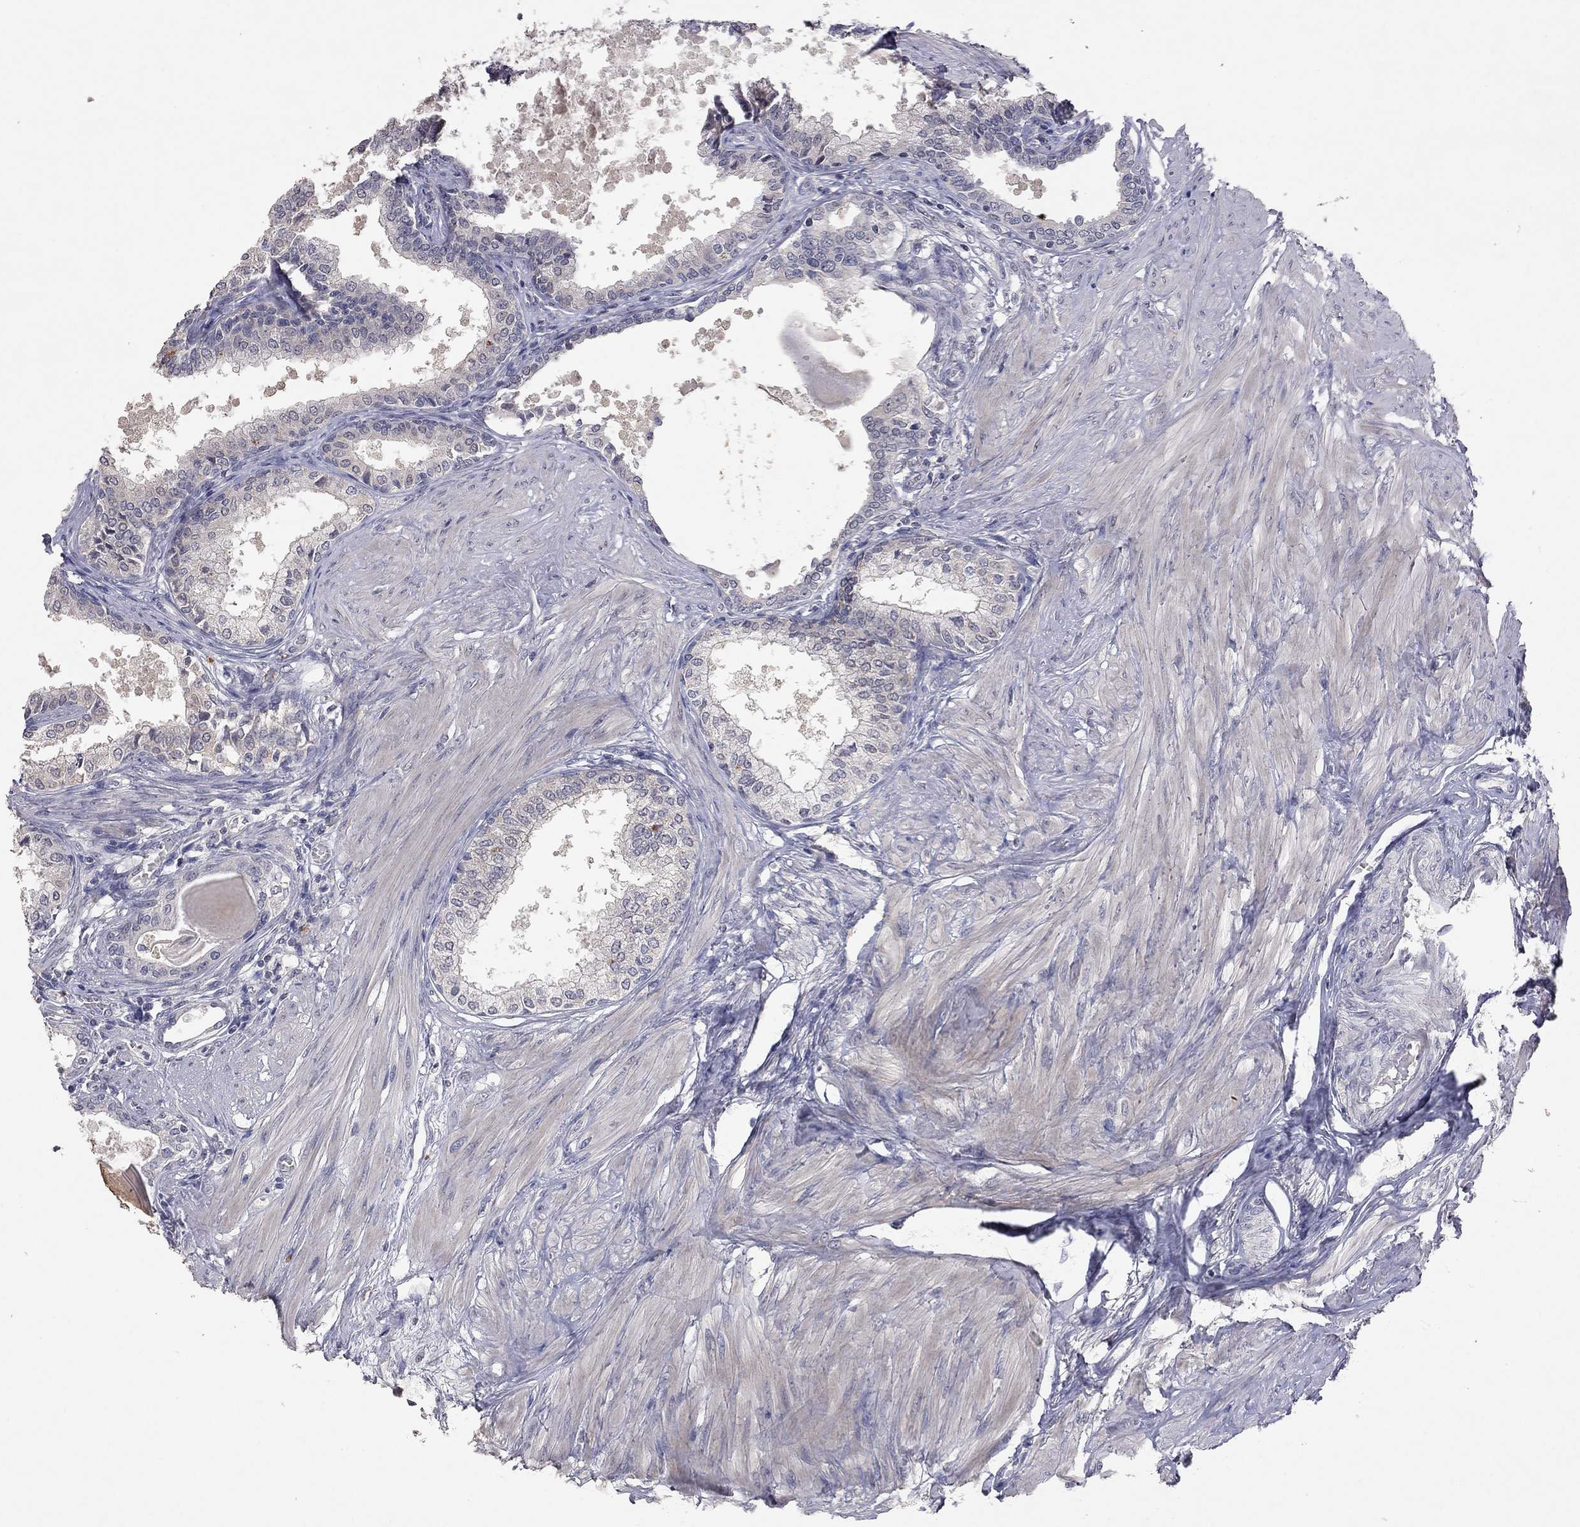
{"staining": {"intensity": "negative", "quantity": "none", "location": "none"}, "tissue": "prostate", "cell_type": "Glandular cells", "image_type": "normal", "snomed": [{"axis": "morphology", "description": "Normal tissue, NOS"}, {"axis": "topography", "description": "Prostate"}], "caption": "Glandular cells are negative for brown protein staining in unremarkable prostate.", "gene": "SYT12", "patient": {"sex": "male", "age": 63}}